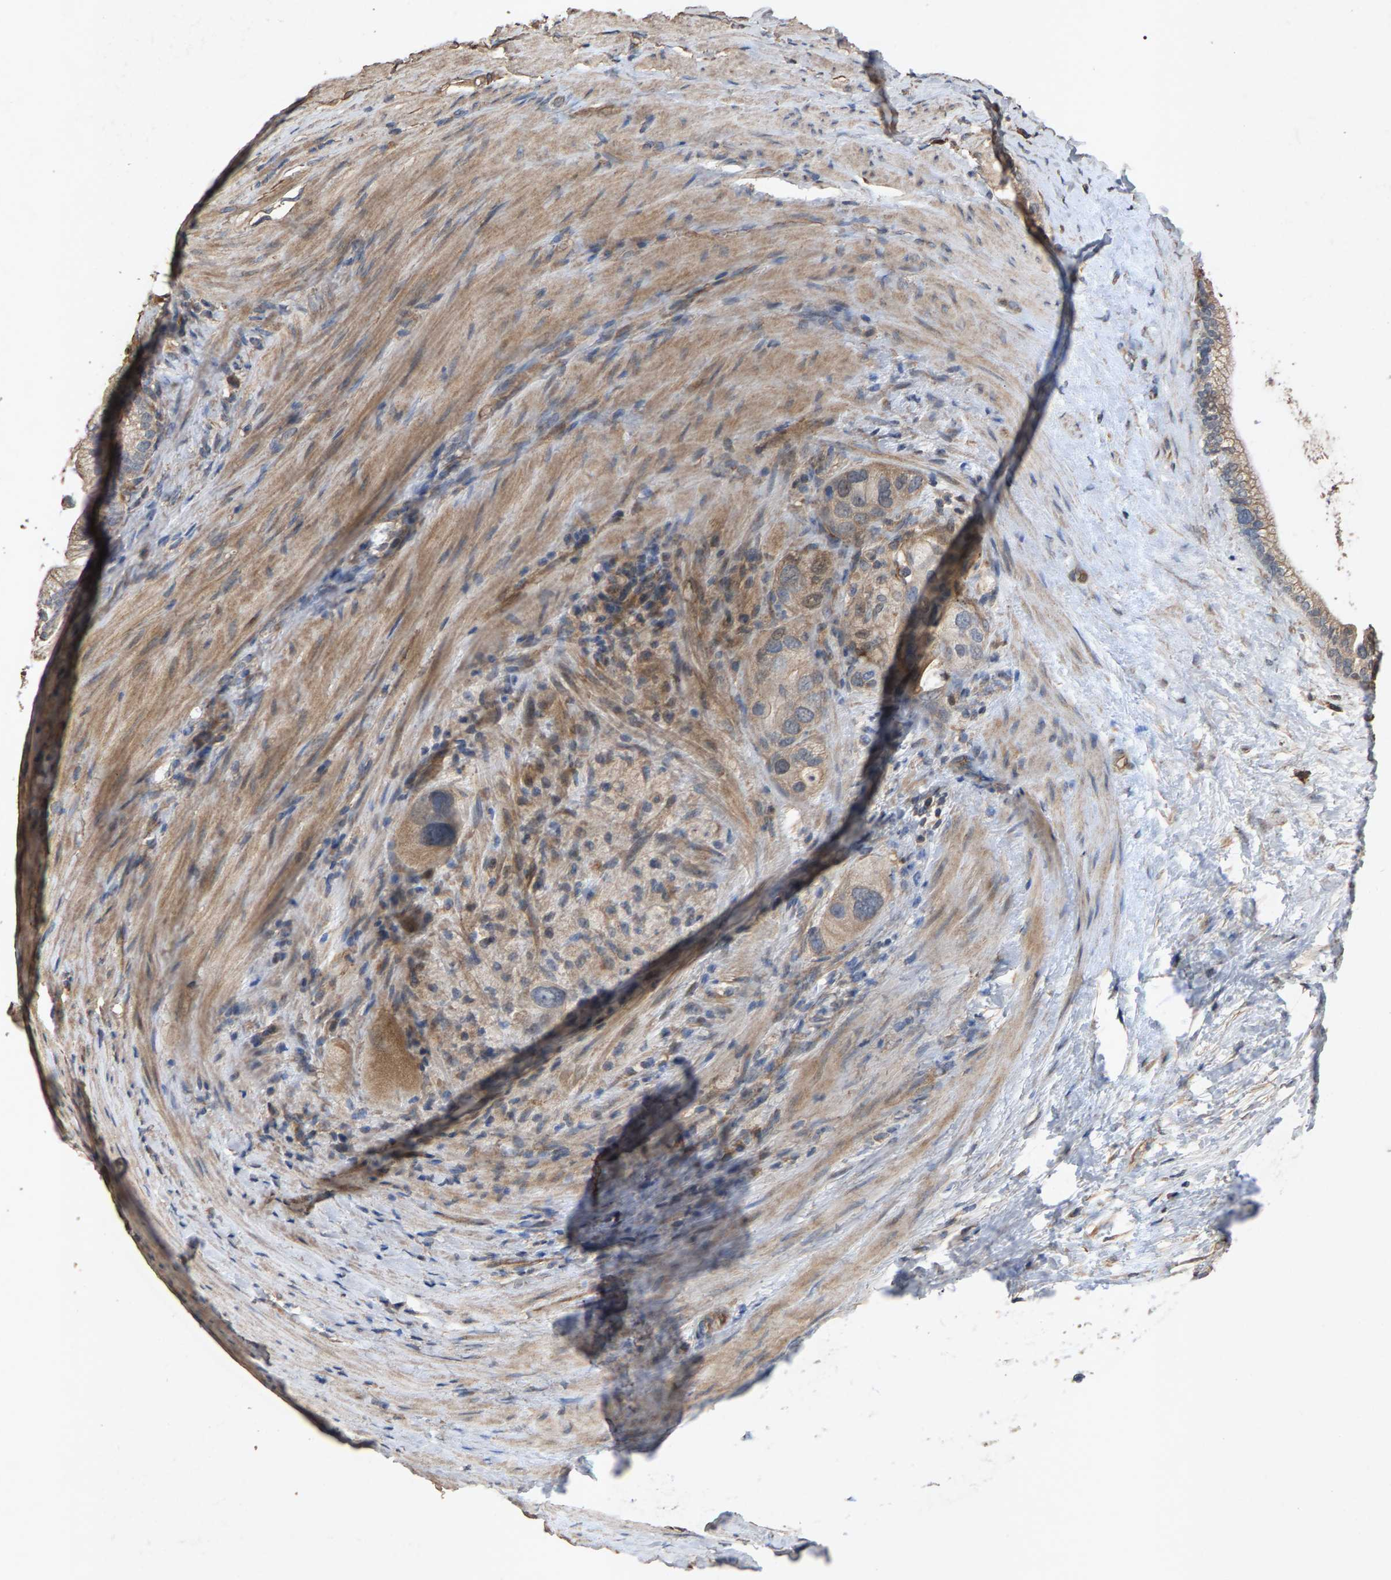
{"staining": {"intensity": "weak", "quantity": "<25%", "location": "cytoplasmic/membranous"}, "tissue": "pancreatic cancer", "cell_type": "Tumor cells", "image_type": "cancer", "snomed": [{"axis": "morphology", "description": "Adenocarcinoma, NOS"}, {"axis": "topography", "description": "Pancreas"}], "caption": "Pancreatic cancer stained for a protein using immunohistochemistry (IHC) shows no positivity tumor cells.", "gene": "HTRA3", "patient": {"sex": "male", "age": 69}}